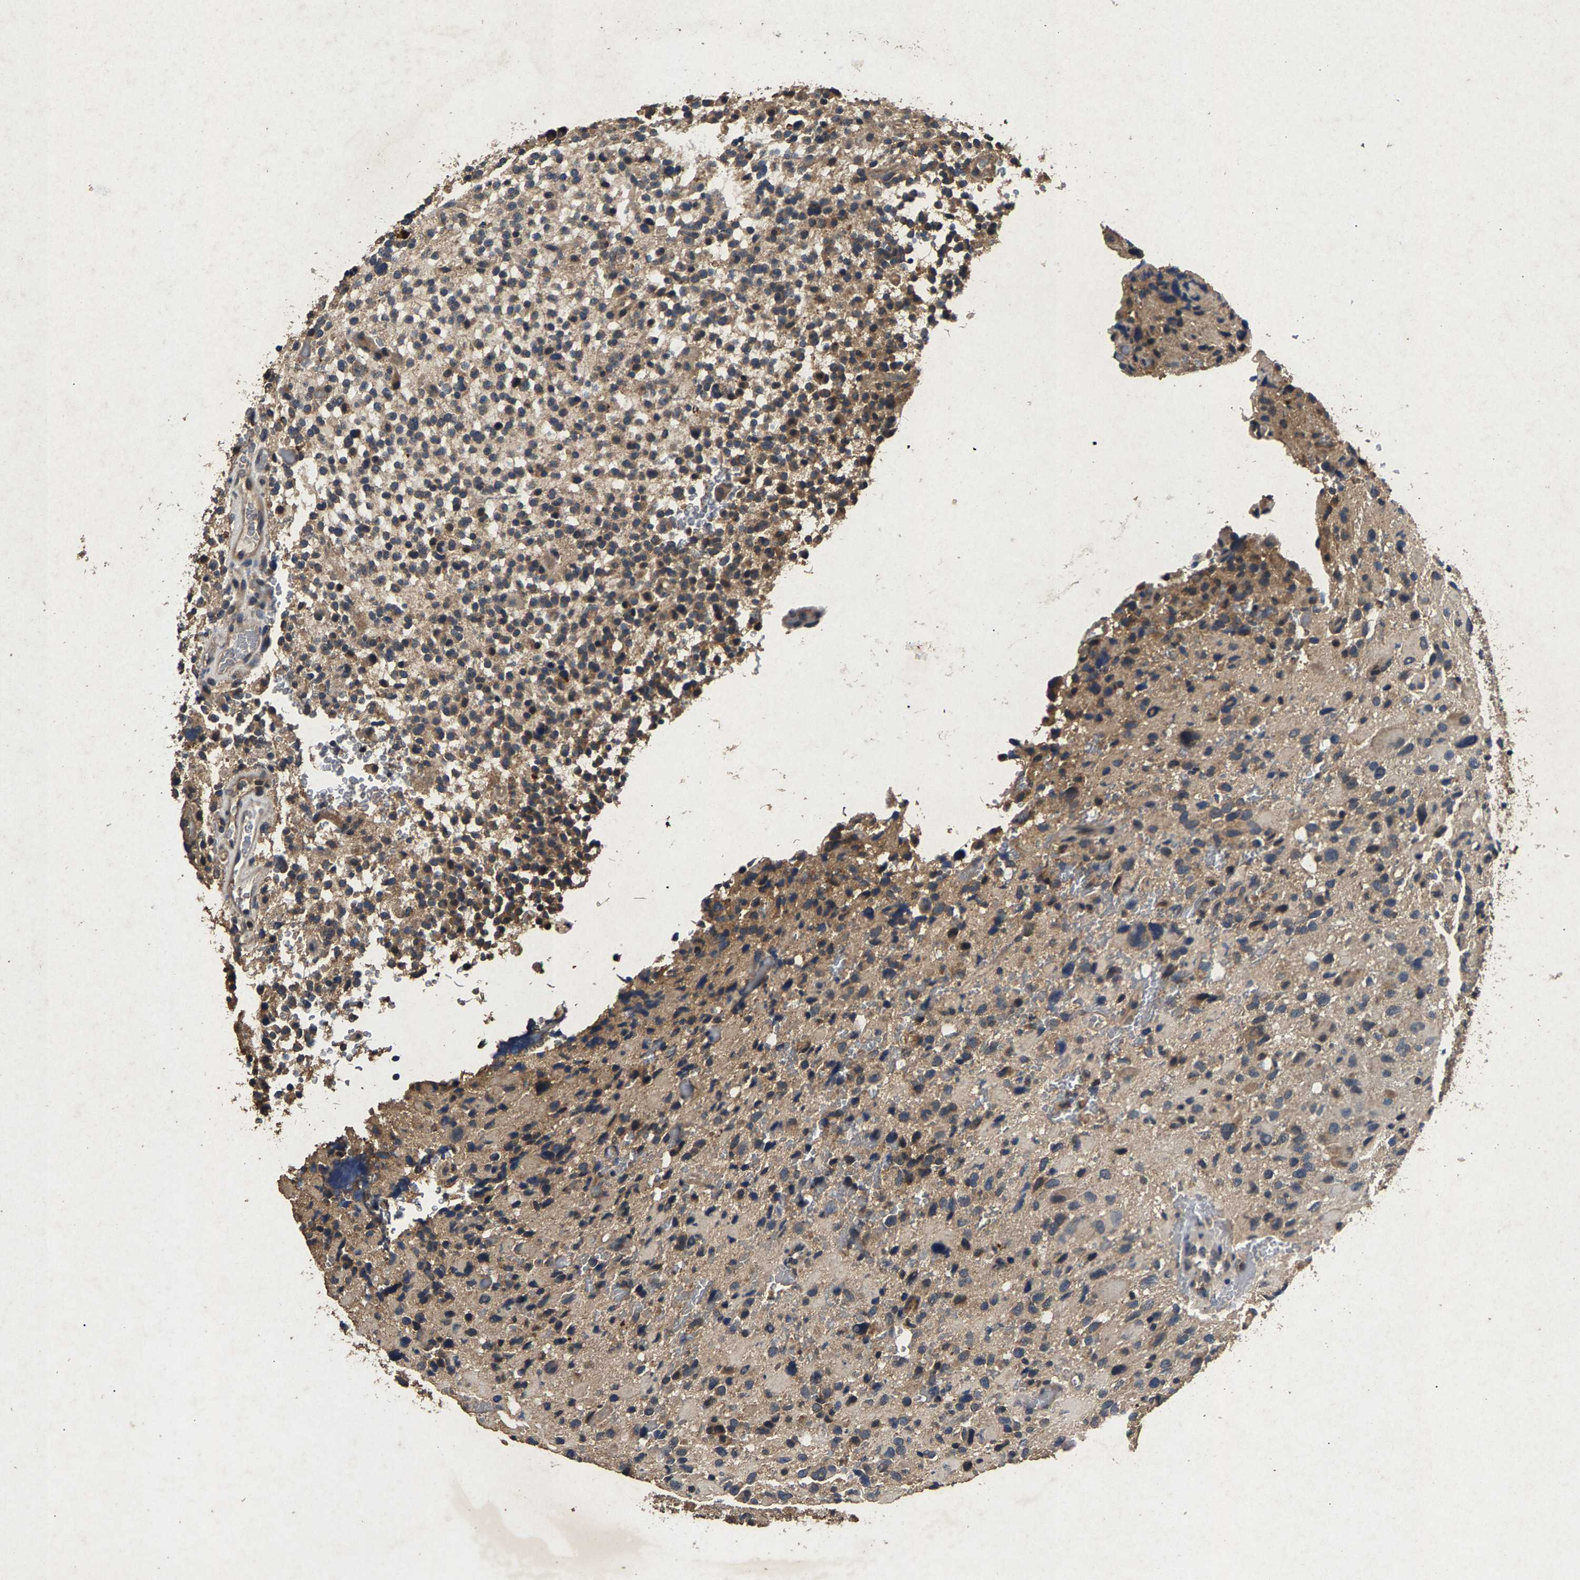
{"staining": {"intensity": "weak", "quantity": ">75%", "location": "cytoplasmic/membranous"}, "tissue": "glioma", "cell_type": "Tumor cells", "image_type": "cancer", "snomed": [{"axis": "morphology", "description": "Glioma, malignant, High grade"}, {"axis": "topography", "description": "Brain"}], "caption": "Protein positivity by IHC demonstrates weak cytoplasmic/membranous staining in approximately >75% of tumor cells in glioma.", "gene": "PPP1CC", "patient": {"sex": "male", "age": 48}}